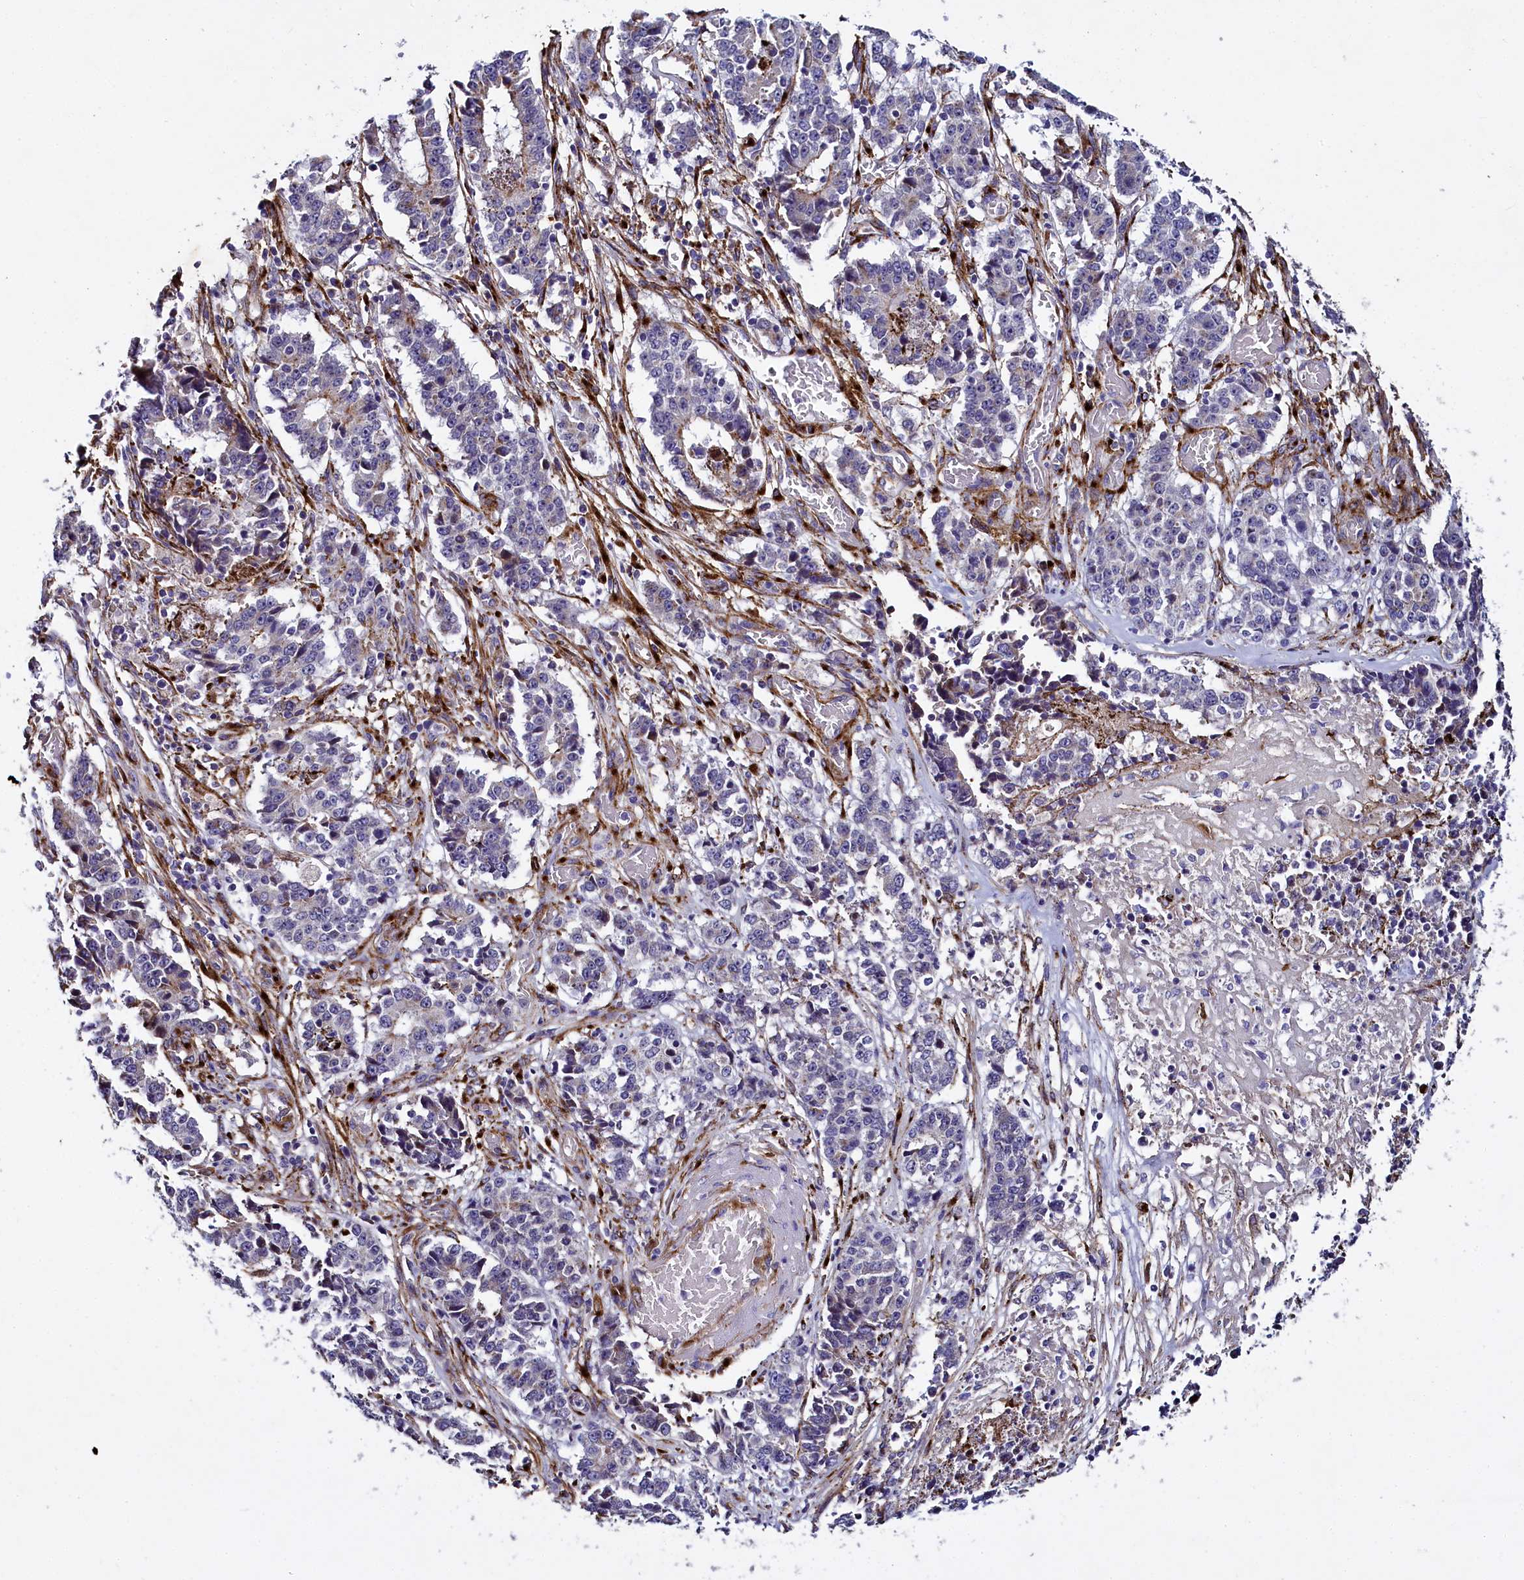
{"staining": {"intensity": "negative", "quantity": "none", "location": "none"}, "tissue": "stomach cancer", "cell_type": "Tumor cells", "image_type": "cancer", "snomed": [{"axis": "morphology", "description": "Adenocarcinoma, NOS"}, {"axis": "topography", "description": "Stomach"}], "caption": "High power microscopy micrograph of an immunohistochemistry (IHC) image of stomach adenocarcinoma, revealing no significant positivity in tumor cells.", "gene": "MRC2", "patient": {"sex": "male", "age": 59}}